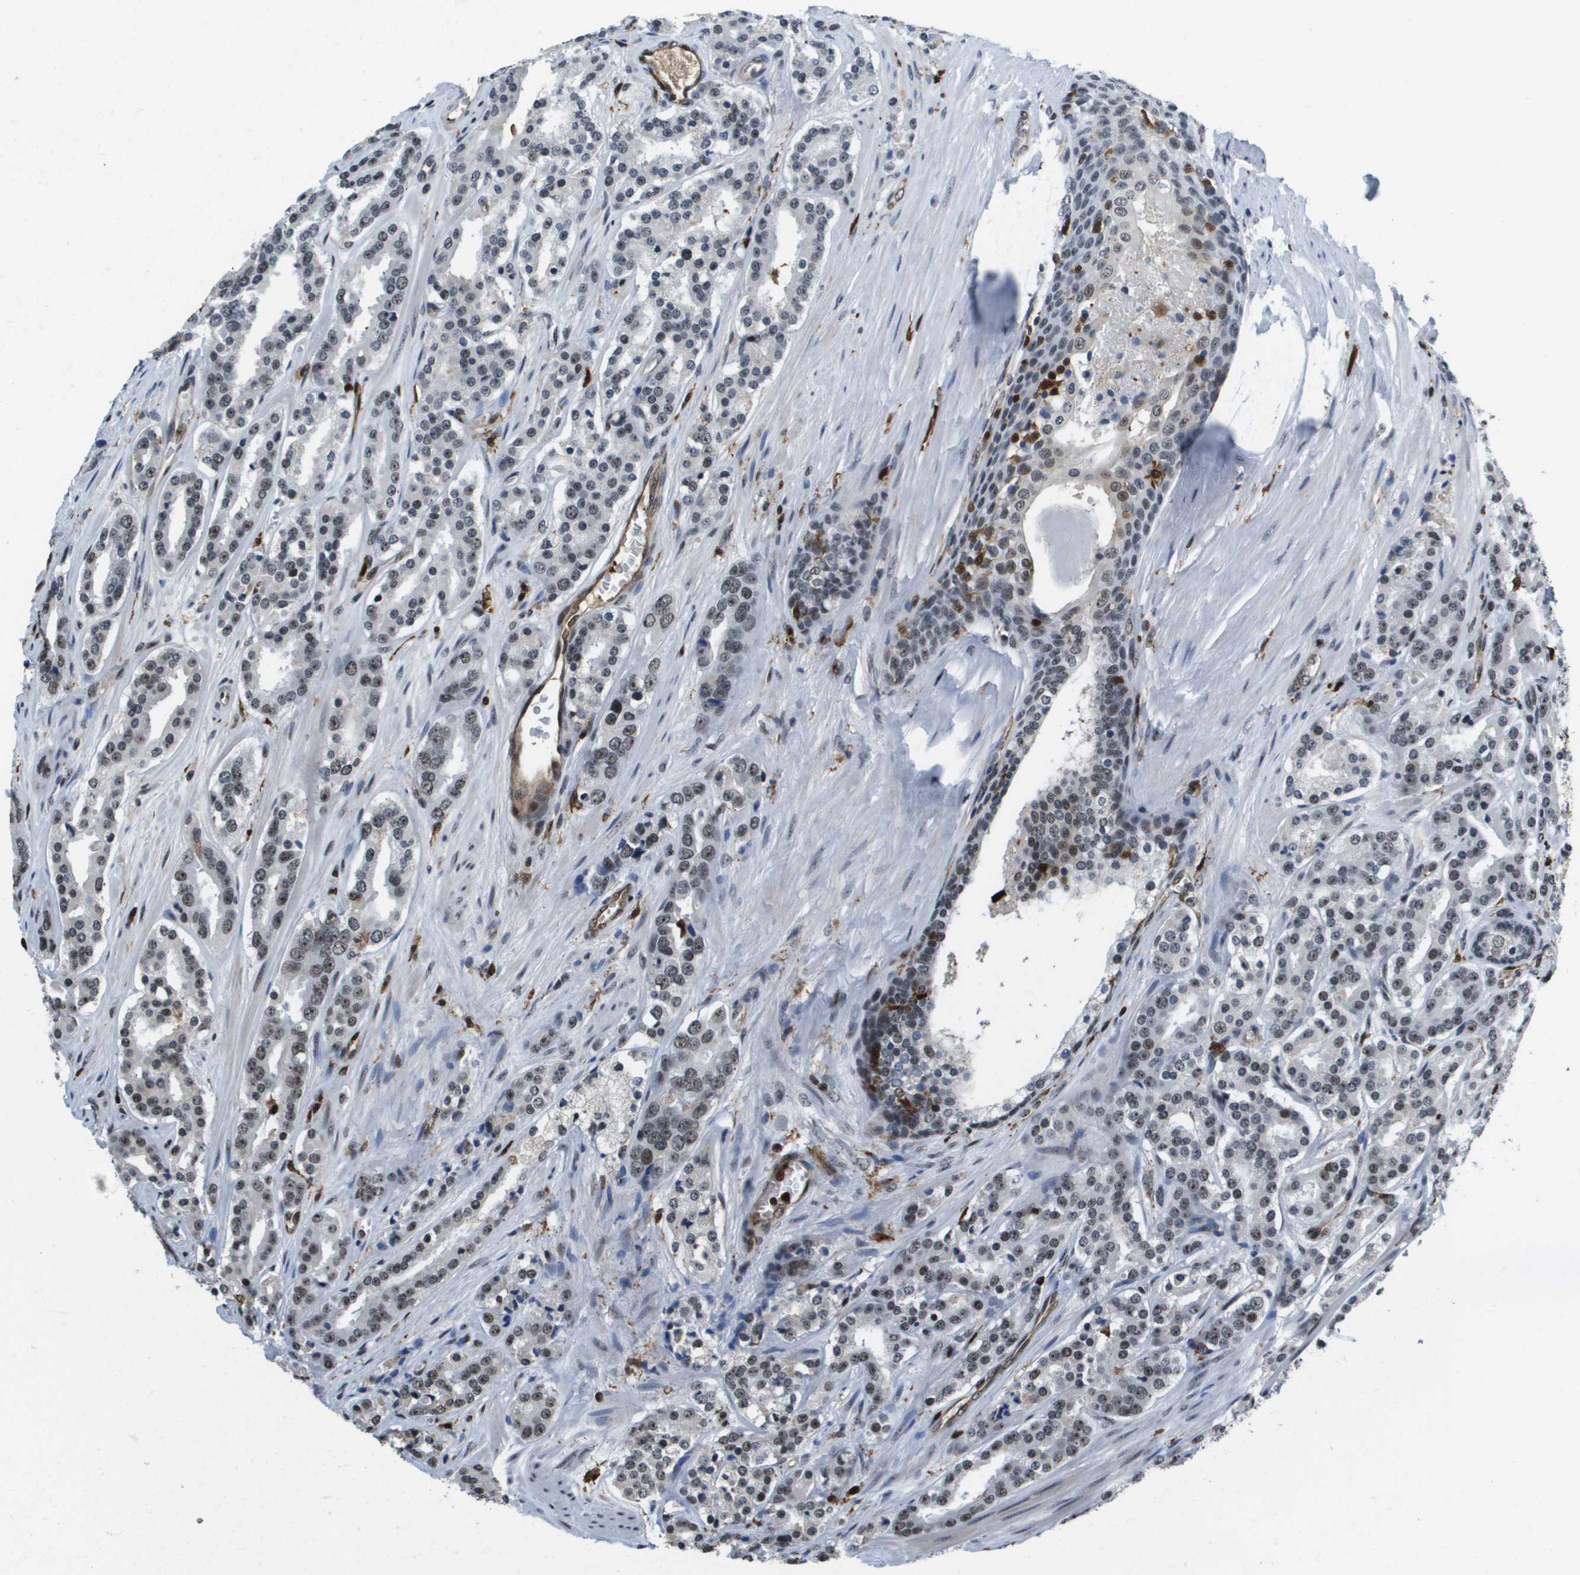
{"staining": {"intensity": "weak", "quantity": ">75%", "location": "nuclear"}, "tissue": "prostate cancer", "cell_type": "Tumor cells", "image_type": "cancer", "snomed": [{"axis": "morphology", "description": "Adenocarcinoma, High grade"}, {"axis": "topography", "description": "Prostate"}], "caption": "Immunohistochemistry (IHC) of human prostate cancer shows low levels of weak nuclear expression in approximately >75% of tumor cells.", "gene": "EP400", "patient": {"sex": "male", "age": 60}}